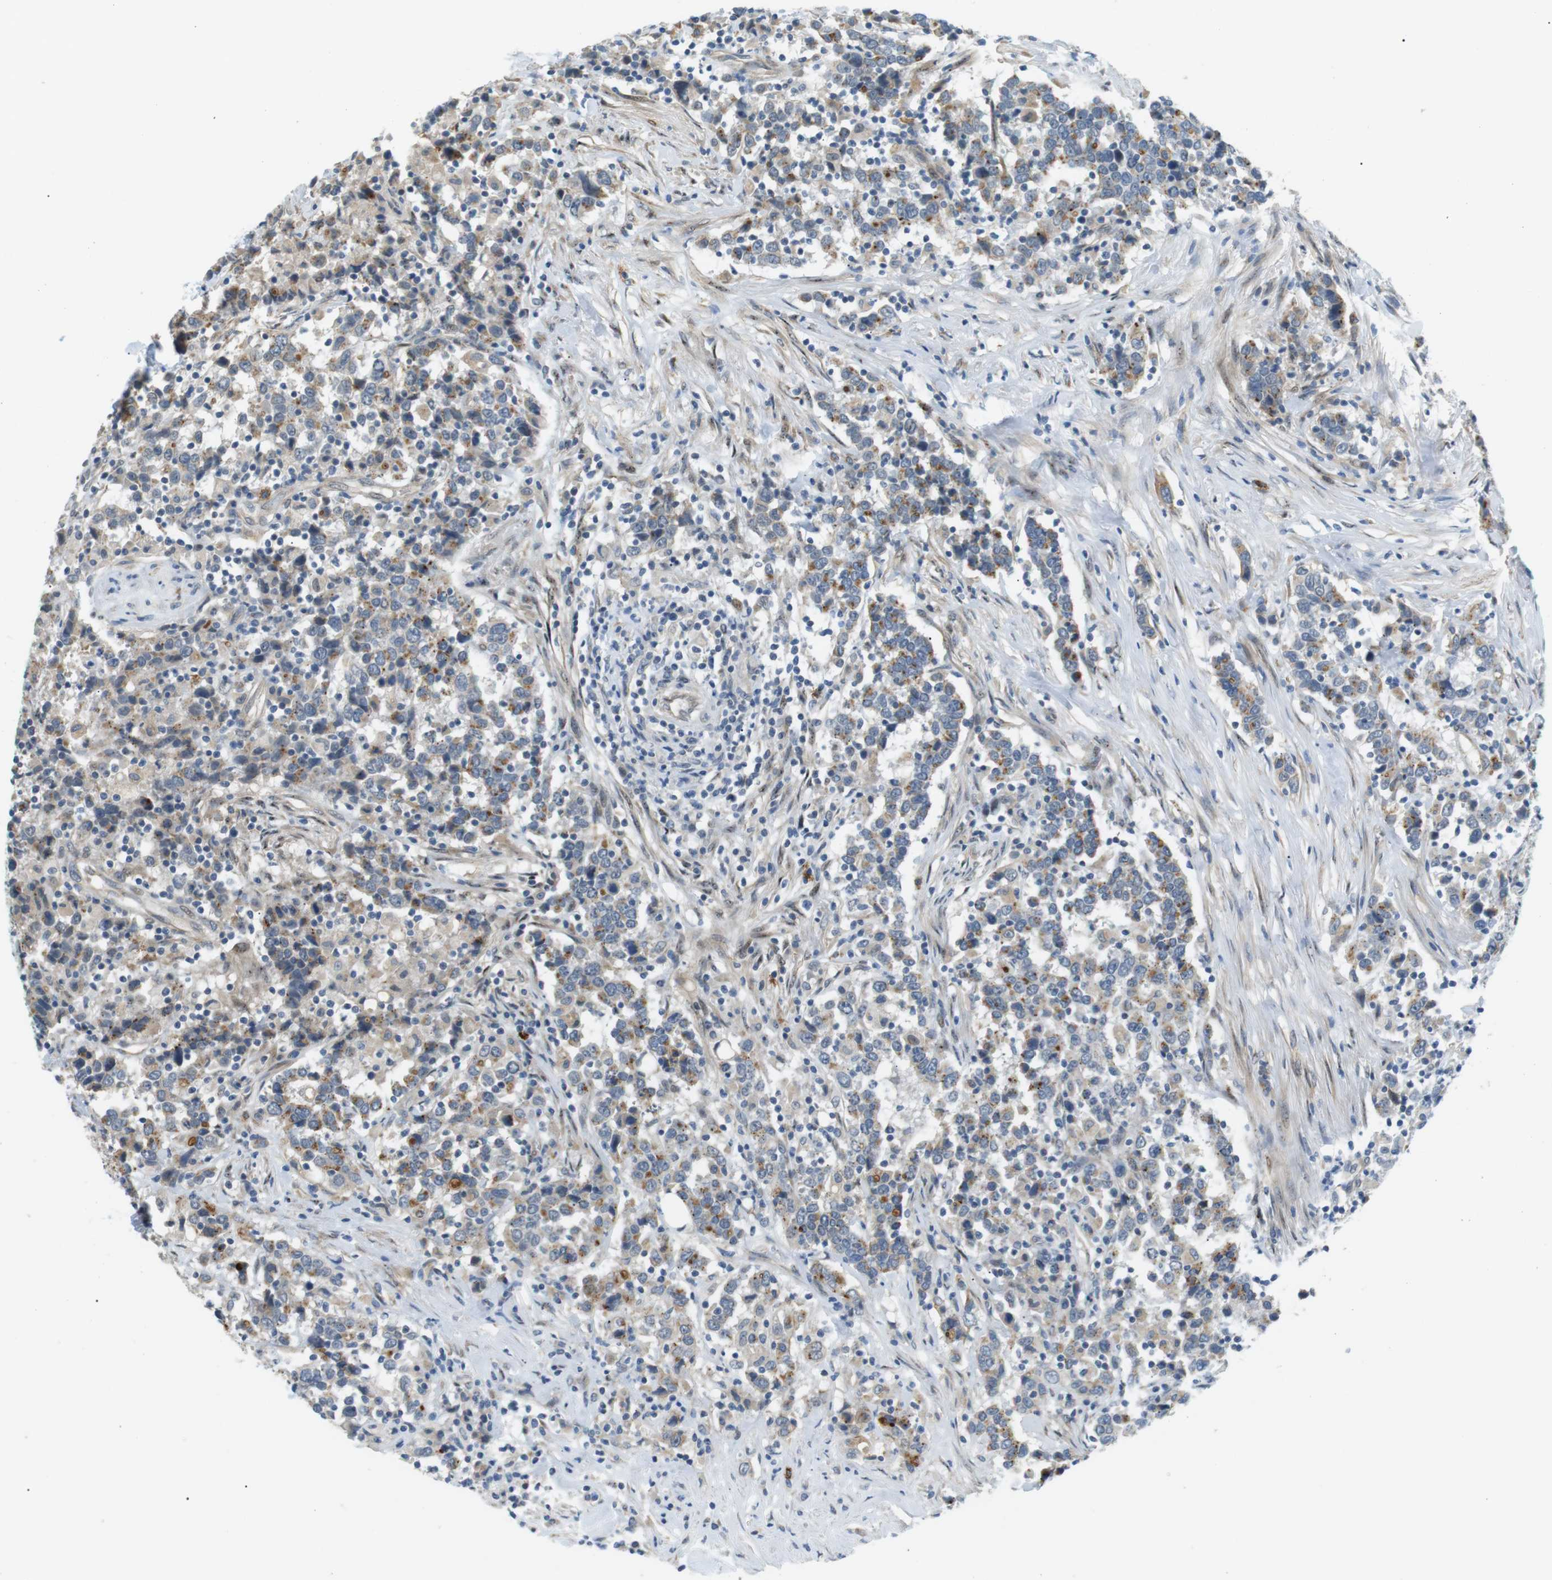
{"staining": {"intensity": "moderate", "quantity": "25%-75%", "location": "cytoplasmic/membranous"}, "tissue": "urothelial cancer", "cell_type": "Tumor cells", "image_type": "cancer", "snomed": [{"axis": "morphology", "description": "Urothelial carcinoma, High grade"}, {"axis": "topography", "description": "Urinary bladder"}], "caption": "Immunohistochemical staining of urothelial cancer demonstrates medium levels of moderate cytoplasmic/membranous expression in about 25%-75% of tumor cells.", "gene": "B4GALNT2", "patient": {"sex": "male", "age": 61}}